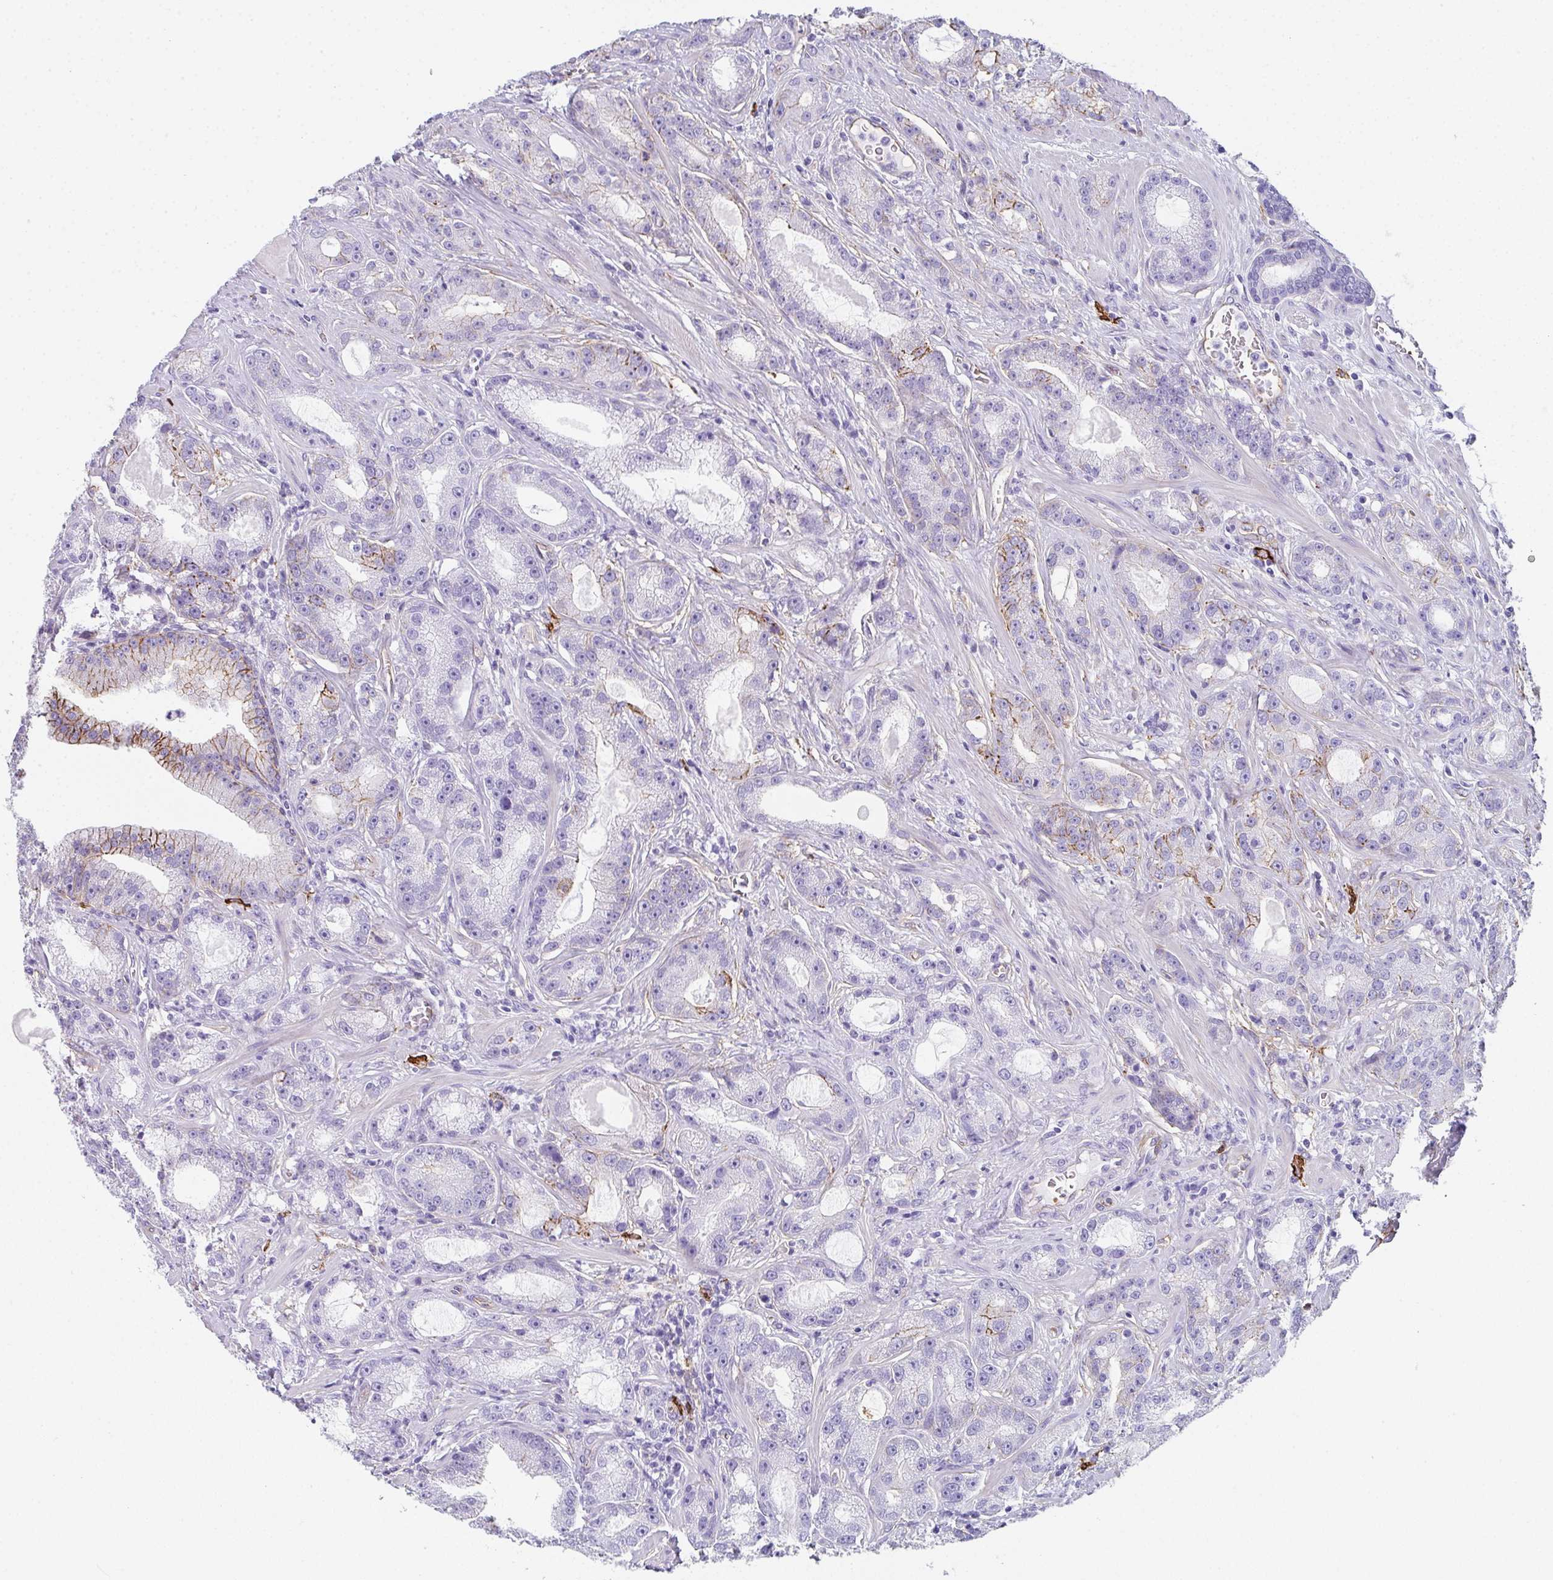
{"staining": {"intensity": "strong", "quantity": "25%-75%", "location": "cytoplasmic/membranous"}, "tissue": "prostate cancer", "cell_type": "Tumor cells", "image_type": "cancer", "snomed": [{"axis": "morphology", "description": "Adenocarcinoma, High grade"}, {"axis": "topography", "description": "Prostate"}], "caption": "Immunohistochemistry of prostate high-grade adenocarcinoma demonstrates high levels of strong cytoplasmic/membranous positivity in approximately 25%-75% of tumor cells.", "gene": "DBN1", "patient": {"sex": "male", "age": 65}}